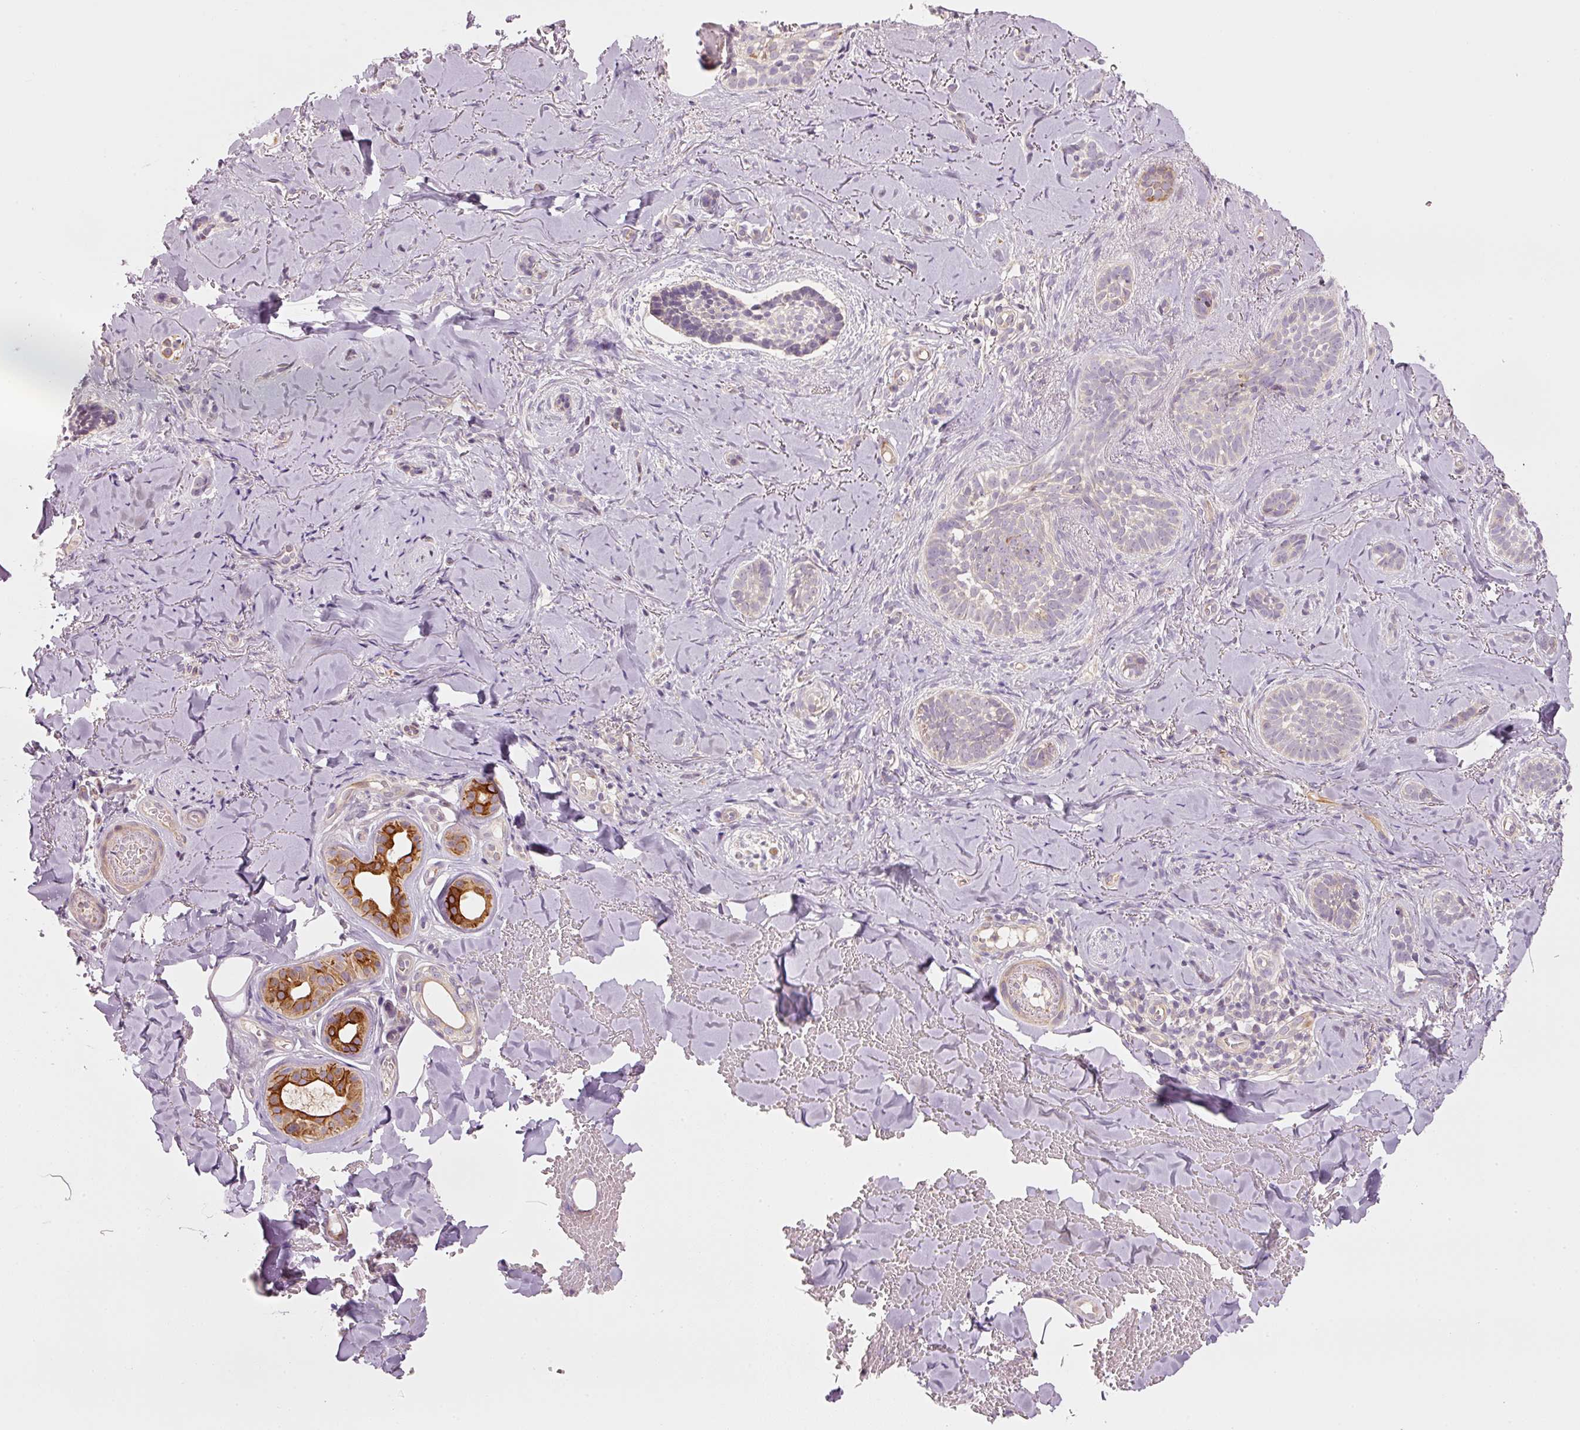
{"staining": {"intensity": "strong", "quantity": "<25%", "location": "cytoplasmic/membranous"}, "tissue": "skin cancer", "cell_type": "Tumor cells", "image_type": "cancer", "snomed": [{"axis": "morphology", "description": "Basal cell carcinoma"}, {"axis": "topography", "description": "Skin"}], "caption": "Brown immunohistochemical staining in human skin basal cell carcinoma reveals strong cytoplasmic/membranous staining in approximately <25% of tumor cells.", "gene": "MAP10", "patient": {"sex": "female", "age": 55}}